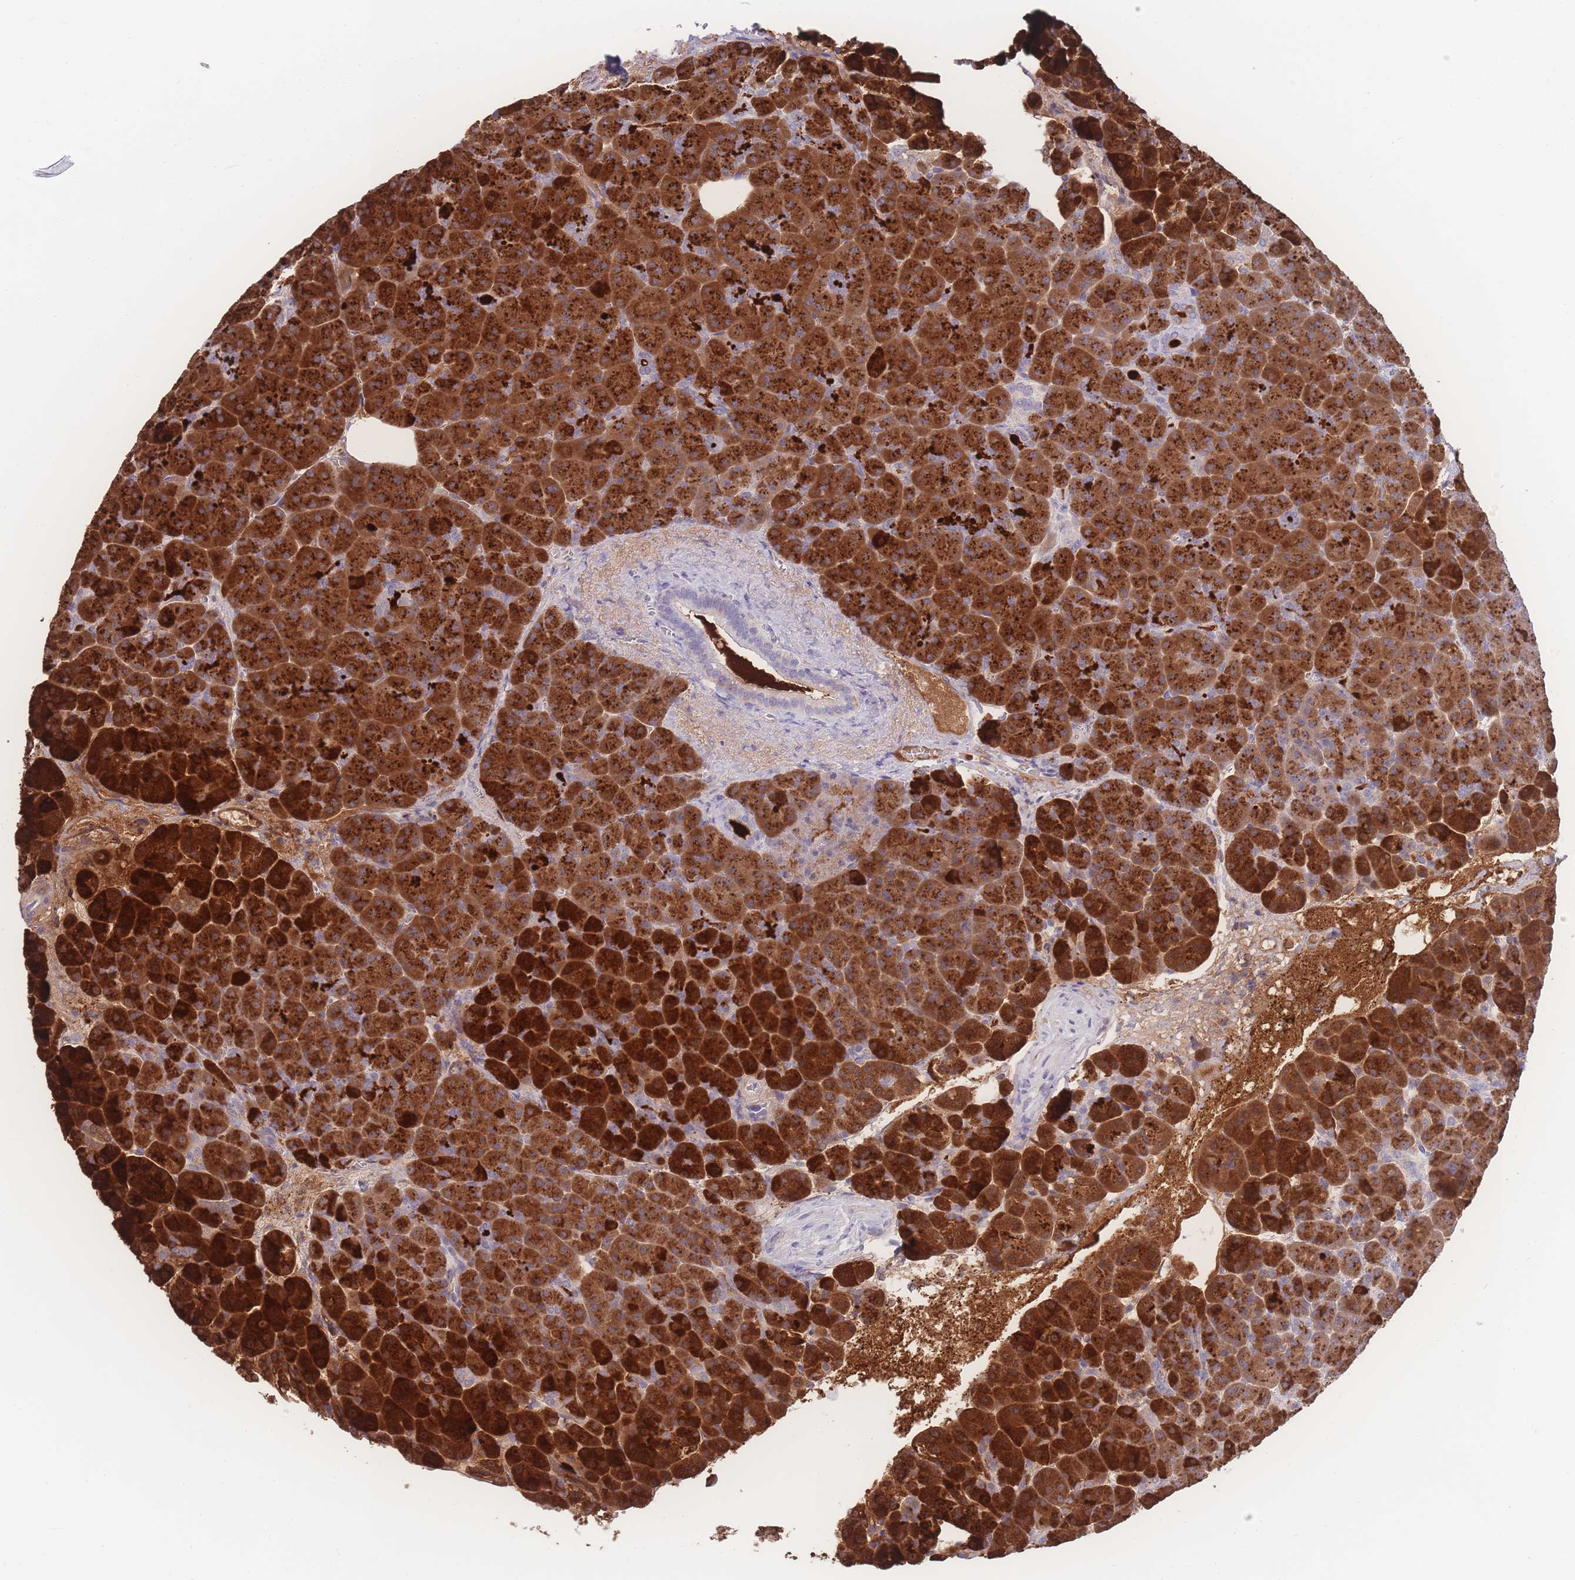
{"staining": {"intensity": "strong", "quantity": ">75%", "location": "cytoplasmic/membranous"}, "tissue": "pancreas", "cell_type": "Exocrine glandular cells", "image_type": "normal", "snomed": [{"axis": "morphology", "description": "Normal tissue, NOS"}, {"axis": "topography", "description": "Pancreas"}], "caption": "Exocrine glandular cells exhibit high levels of strong cytoplasmic/membranous positivity in approximately >75% of cells in benign human pancreas.", "gene": "PRSS22", "patient": {"sex": "female", "age": 74}}